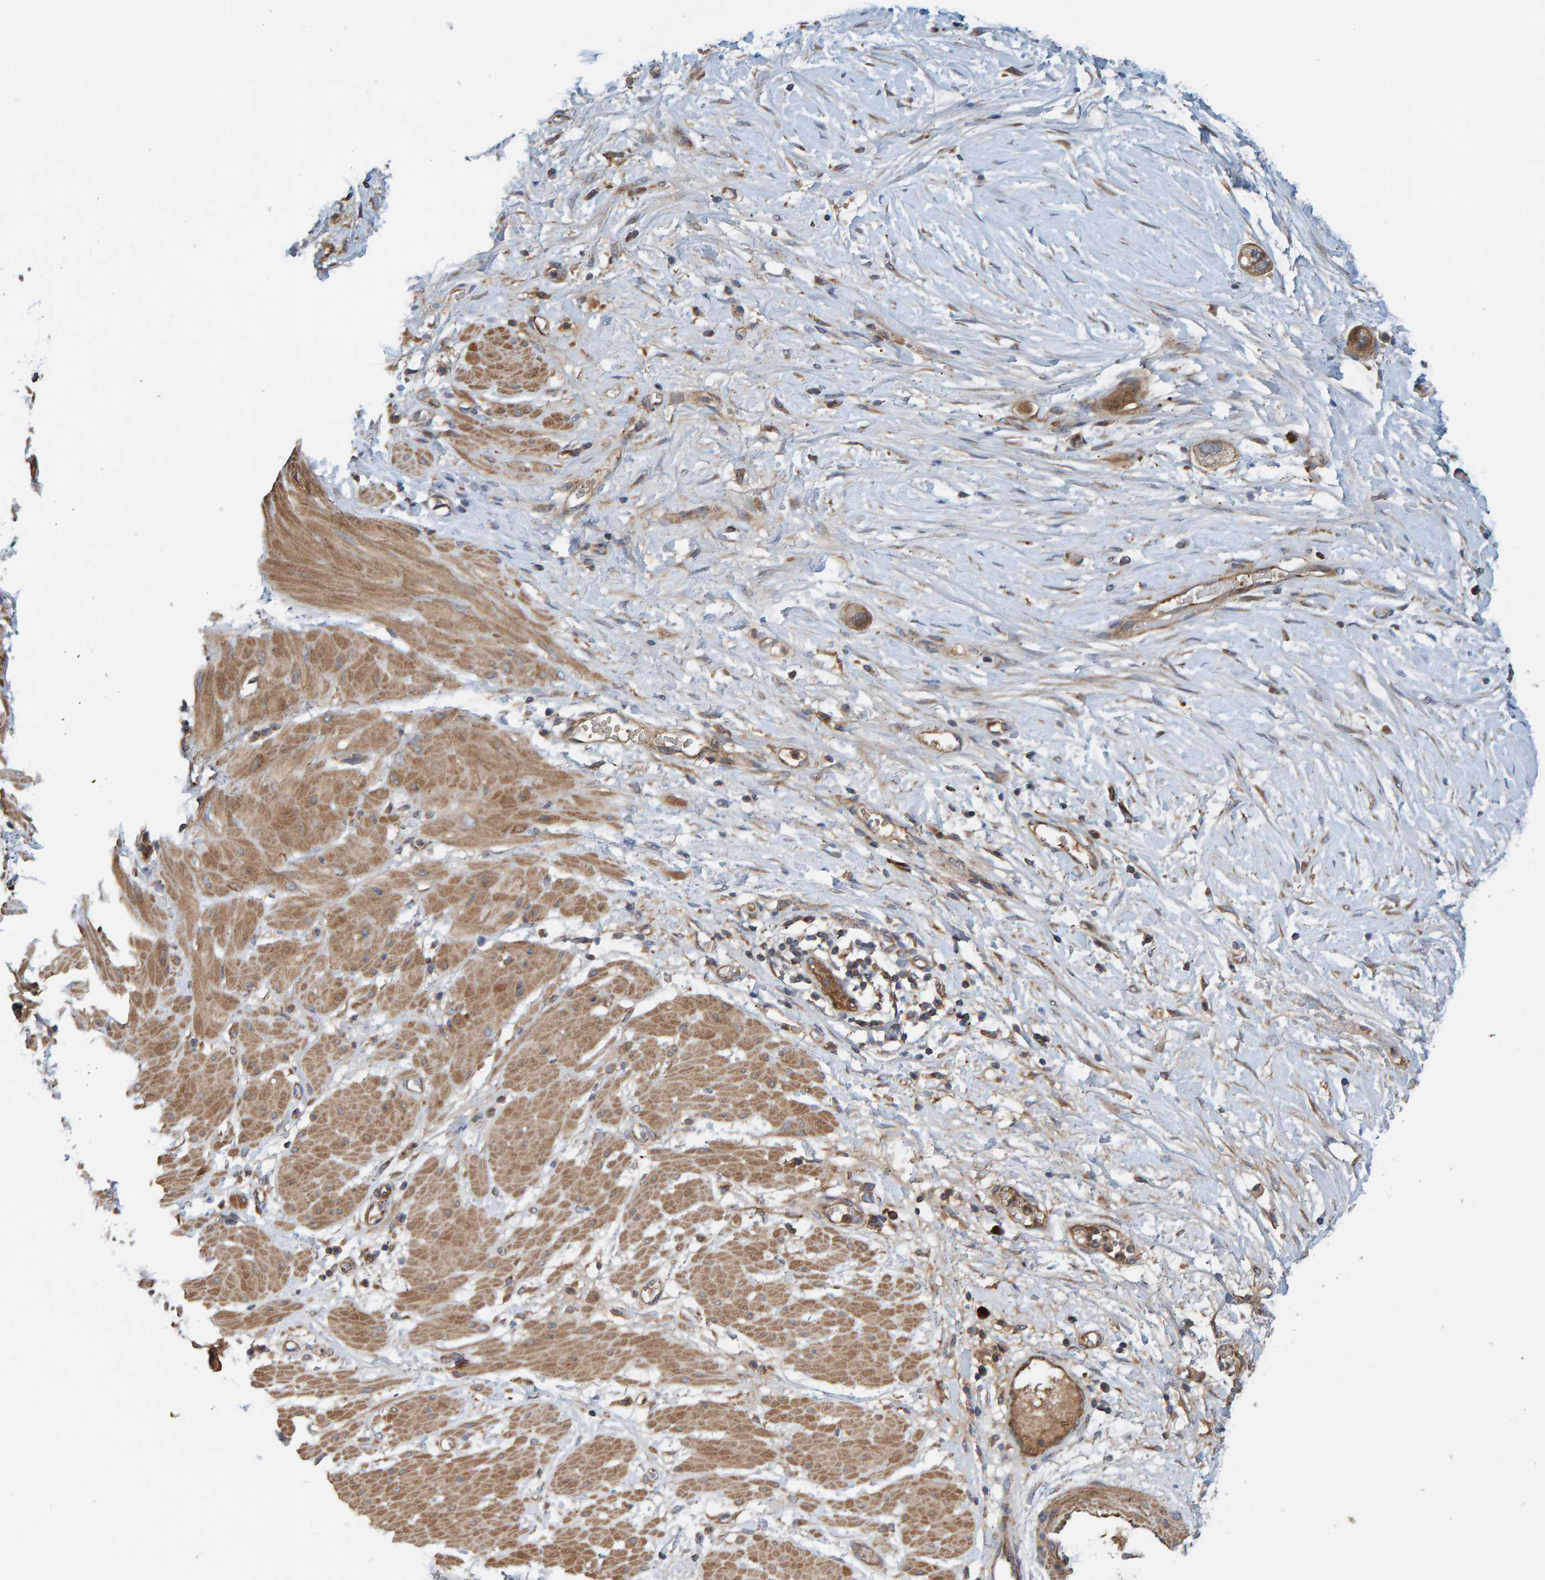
{"staining": {"intensity": "moderate", "quantity": ">75%", "location": "cytoplasmic/membranous"}, "tissue": "stomach cancer", "cell_type": "Tumor cells", "image_type": "cancer", "snomed": [{"axis": "morphology", "description": "Adenocarcinoma, NOS"}, {"axis": "topography", "description": "Stomach"}, {"axis": "topography", "description": "Stomach, lower"}], "caption": "Stomach cancer (adenocarcinoma) stained with immunohistochemistry exhibits moderate cytoplasmic/membranous staining in about >75% of tumor cells.", "gene": "KIAA0753", "patient": {"sex": "female", "age": 48}}